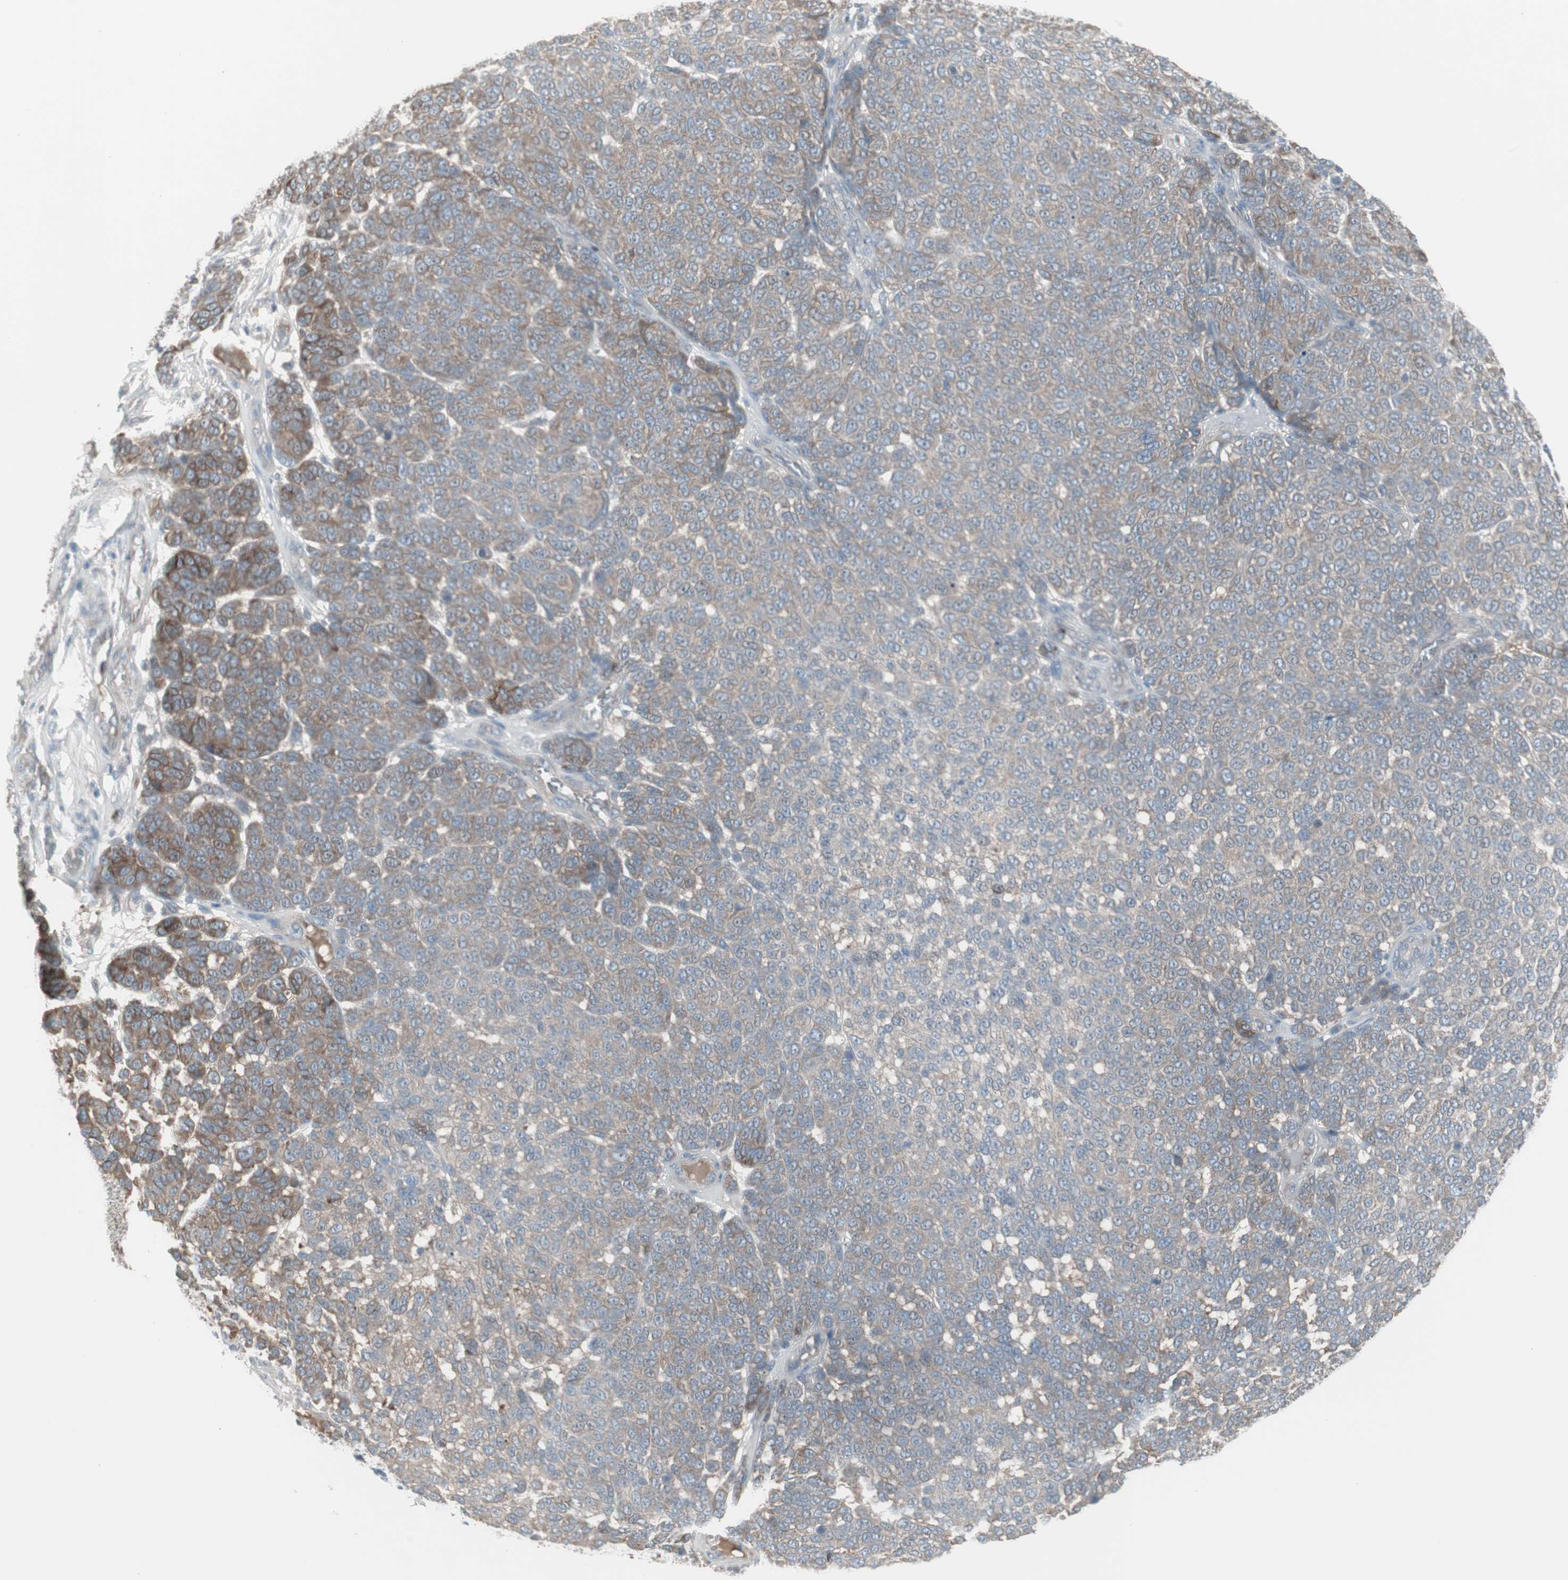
{"staining": {"intensity": "weak", "quantity": ">75%", "location": "cytoplasmic/membranous"}, "tissue": "melanoma", "cell_type": "Tumor cells", "image_type": "cancer", "snomed": [{"axis": "morphology", "description": "Malignant melanoma, NOS"}, {"axis": "topography", "description": "Skin"}], "caption": "Tumor cells exhibit weak cytoplasmic/membranous positivity in about >75% of cells in malignant melanoma. (brown staining indicates protein expression, while blue staining denotes nuclei).", "gene": "ZSCAN32", "patient": {"sex": "male", "age": 59}}